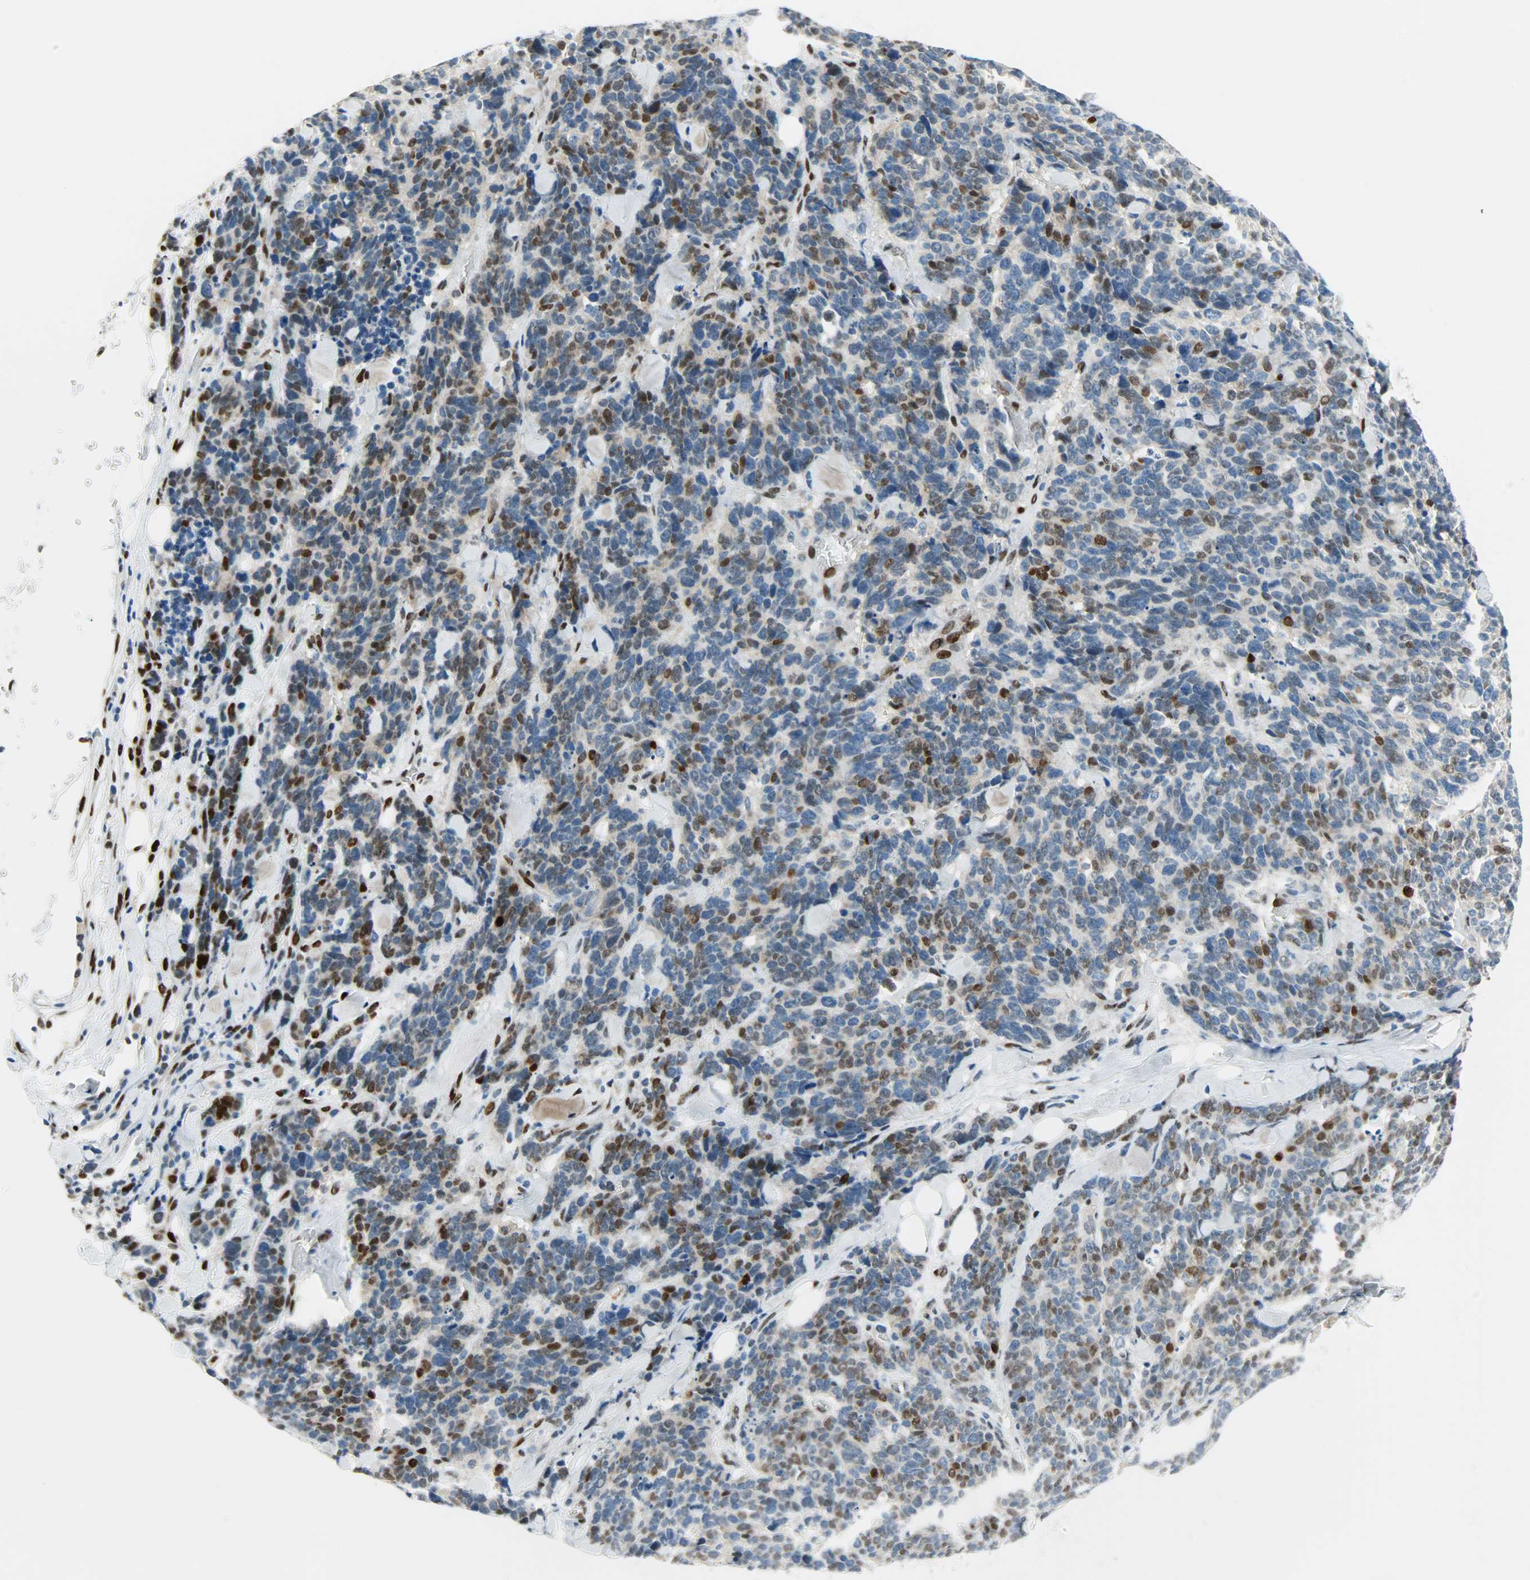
{"staining": {"intensity": "moderate", "quantity": "<25%", "location": "nuclear"}, "tissue": "lung cancer", "cell_type": "Tumor cells", "image_type": "cancer", "snomed": [{"axis": "morphology", "description": "Neoplasm, malignant, NOS"}, {"axis": "topography", "description": "Lung"}], "caption": "Immunohistochemical staining of lung malignant neoplasm displays low levels of moderate nuclear expression in about <25% of tumor cells.", "gene": "JUNB", "patient": {"sex": "female", "age": 58}}